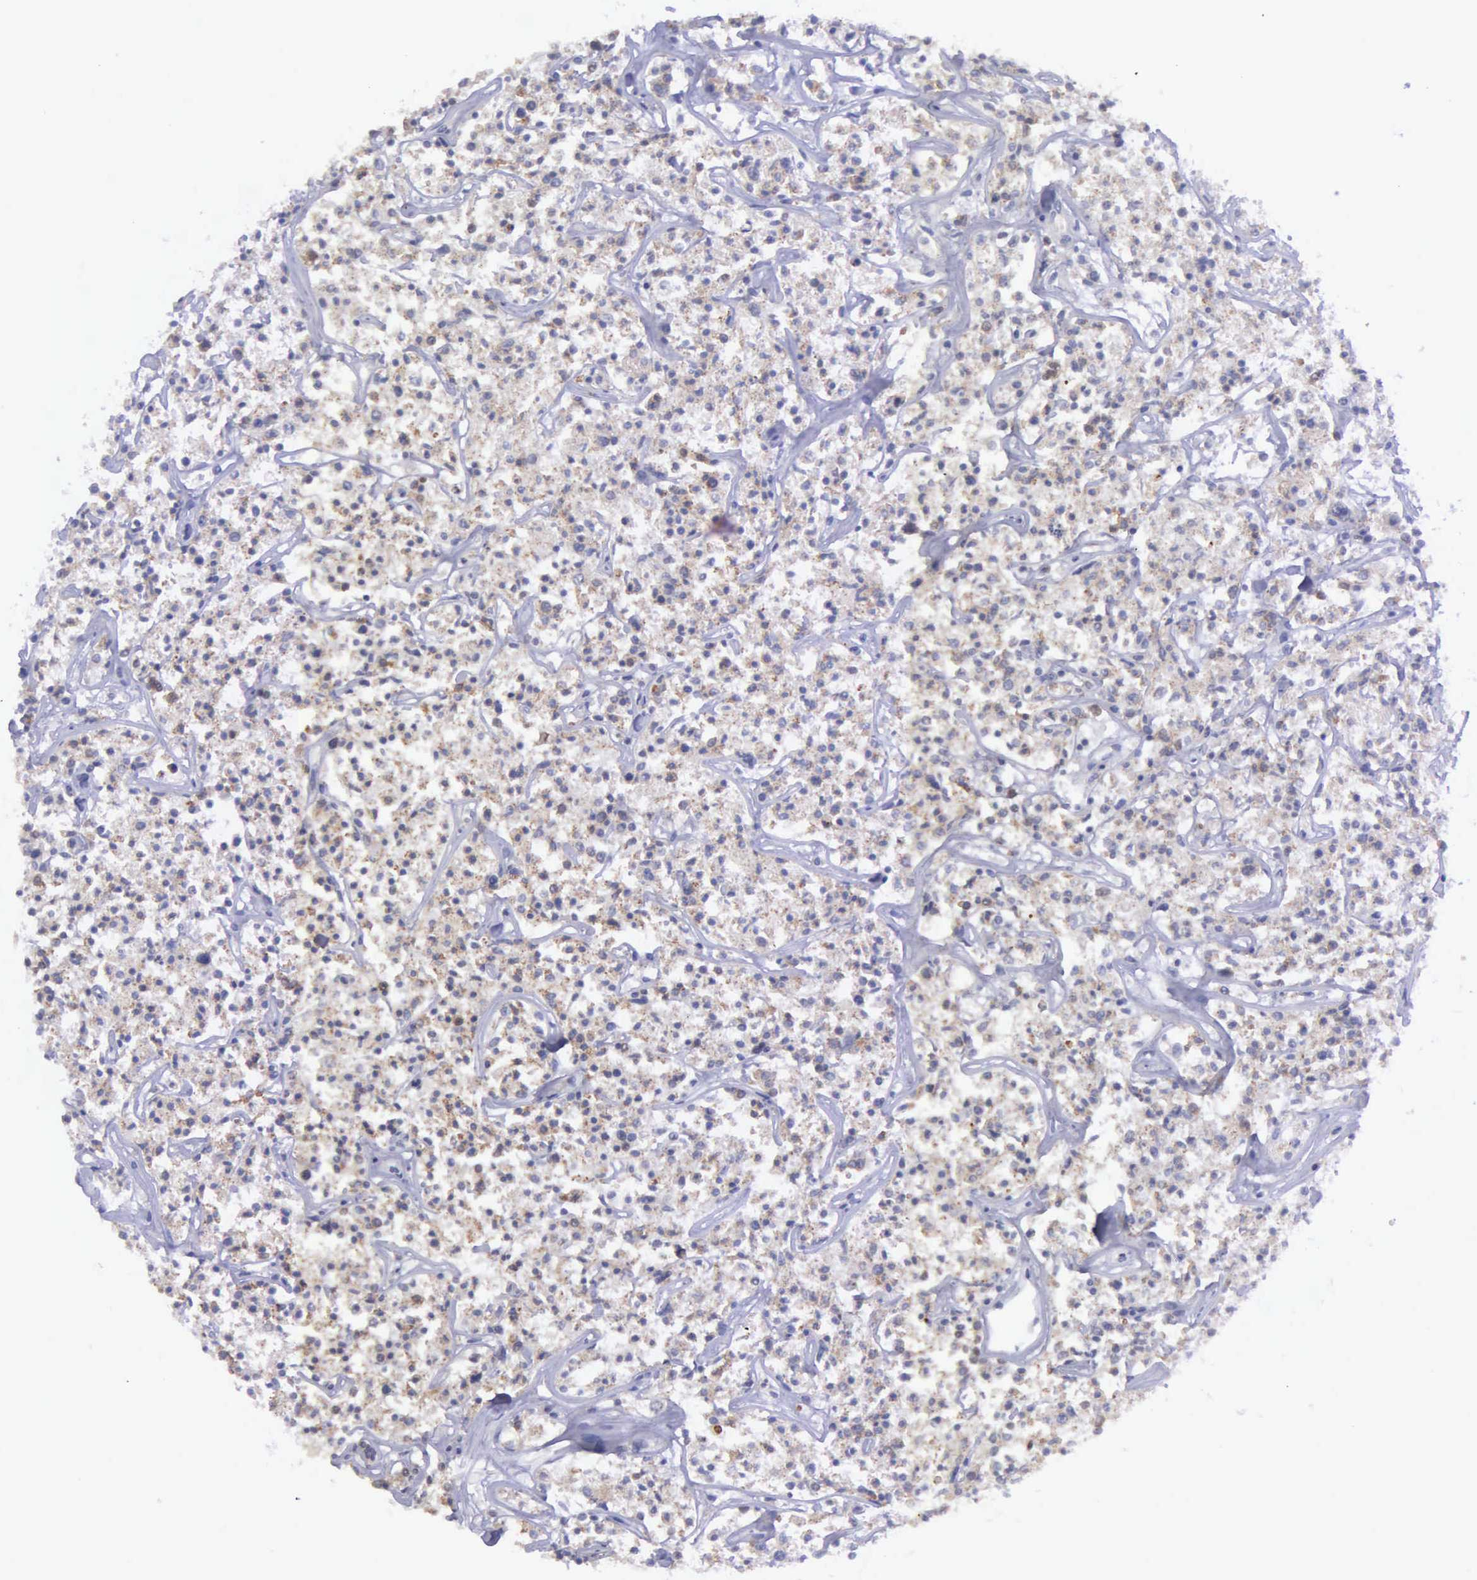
{"staining": {"intensity": "negative", "quantity": "none", "location": "none"}, "tissue": "lymphoma", "cell_type": "Tumor cells", "image_type": "cancer", "snomed": [{"axis": "morphology", "description": "Malignant lymphoma, non-Hodgkin's type, Low grade"}, {"axis": "topography", "description": "Small intestine"}], "caption": "Immunohistochemical staining of human low-grade malignant lymphoma, non-Hodgkin's type reveals no significant staining in tumor cells. (DAB (3,3'-diaminobenzidine) IHC, high magnification).", "gene": "MICAL3", "patient": {"sex": "female", "age": 59}}